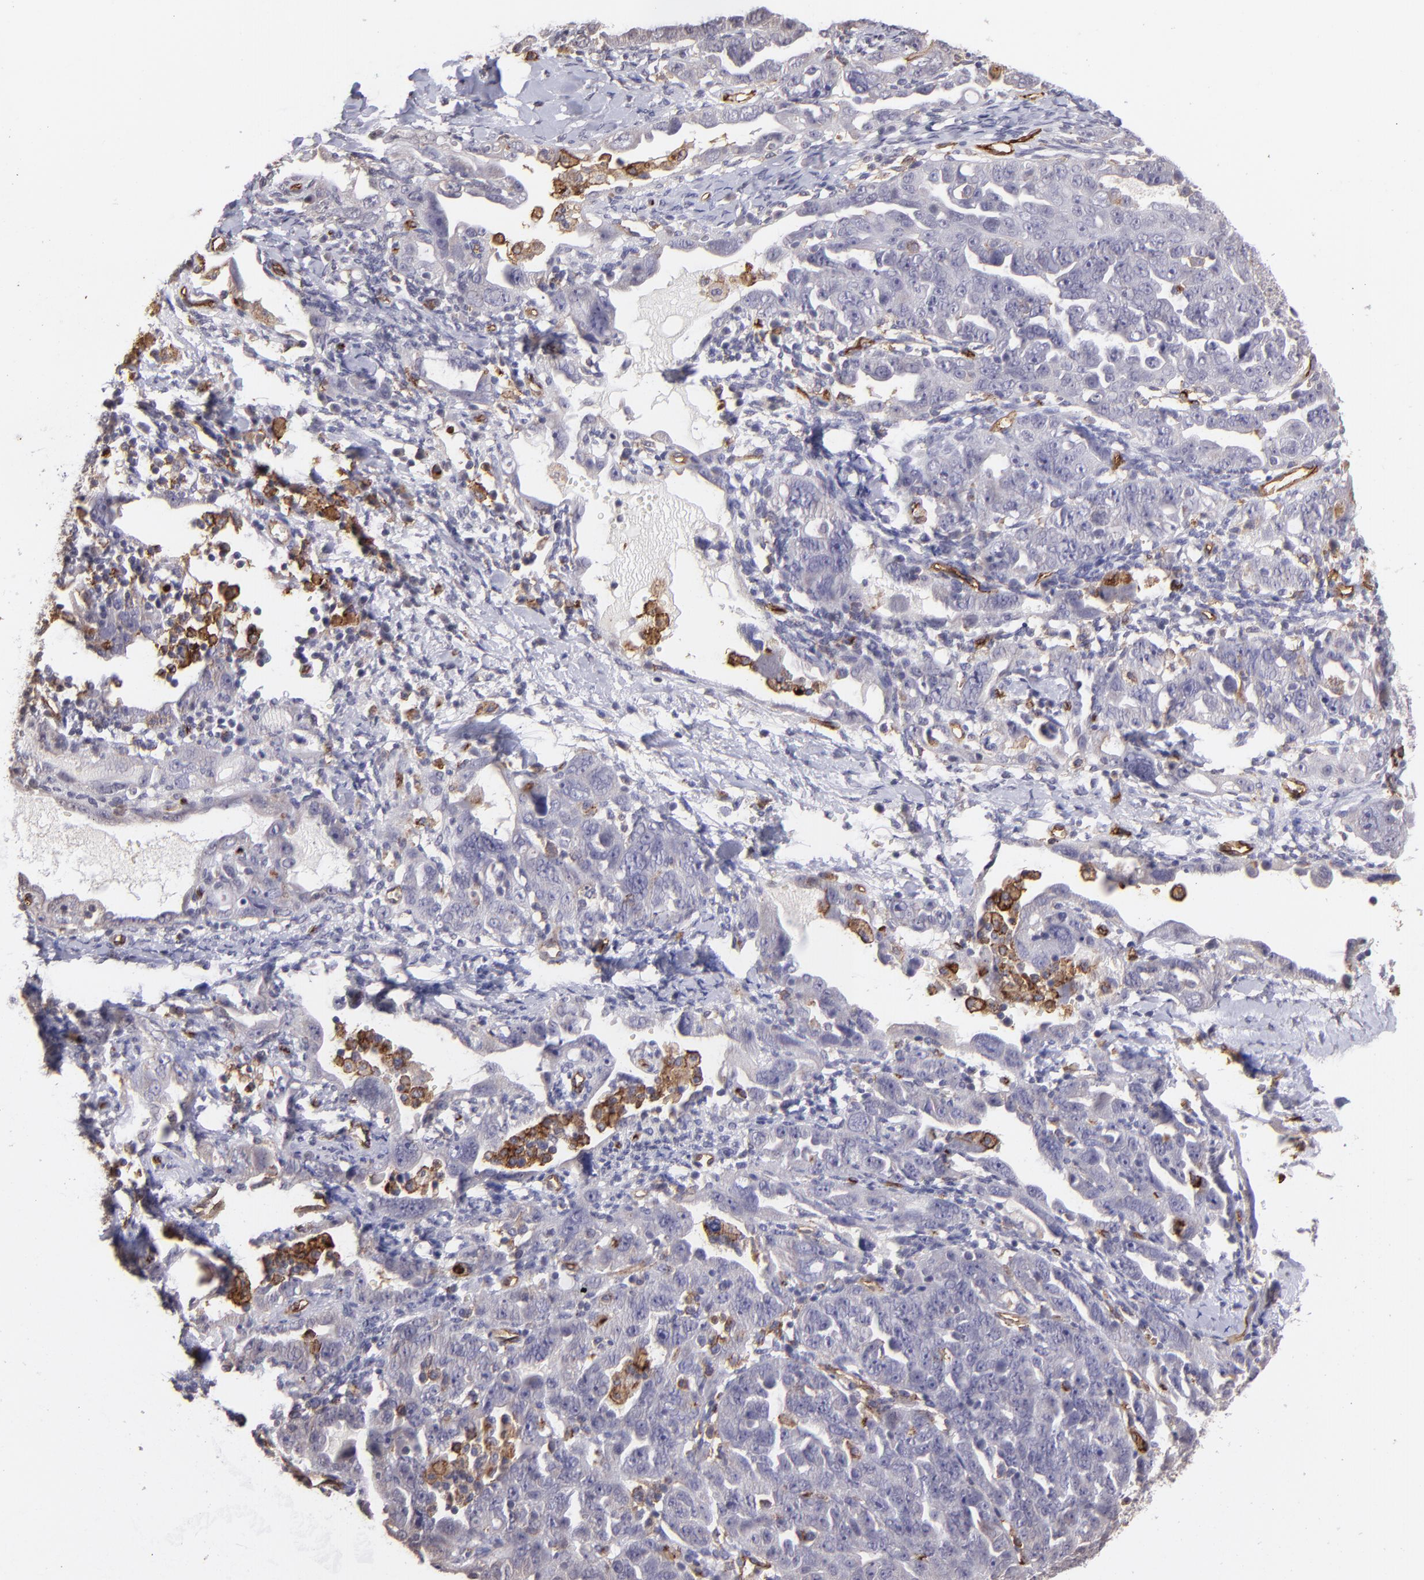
{"staining": {"intensity": "negative", "quantity": "none", "location": "none"}, "tissue": "ovarian cancer", "cell_type": "Tumor cells", "image_type": "cancer", "snomed": [{"axis": "morphology", "description": "Cystadenocarcinoma, serous, NOS"}, {"axis": "topography", "description": "Ovary"}], "caption": "Ovarian cancer stained for a protein using immunohistochemistry reveals no expression tumor cells.", "gene": "DYSF", "patient": {"sex": "female", "age": 66}}